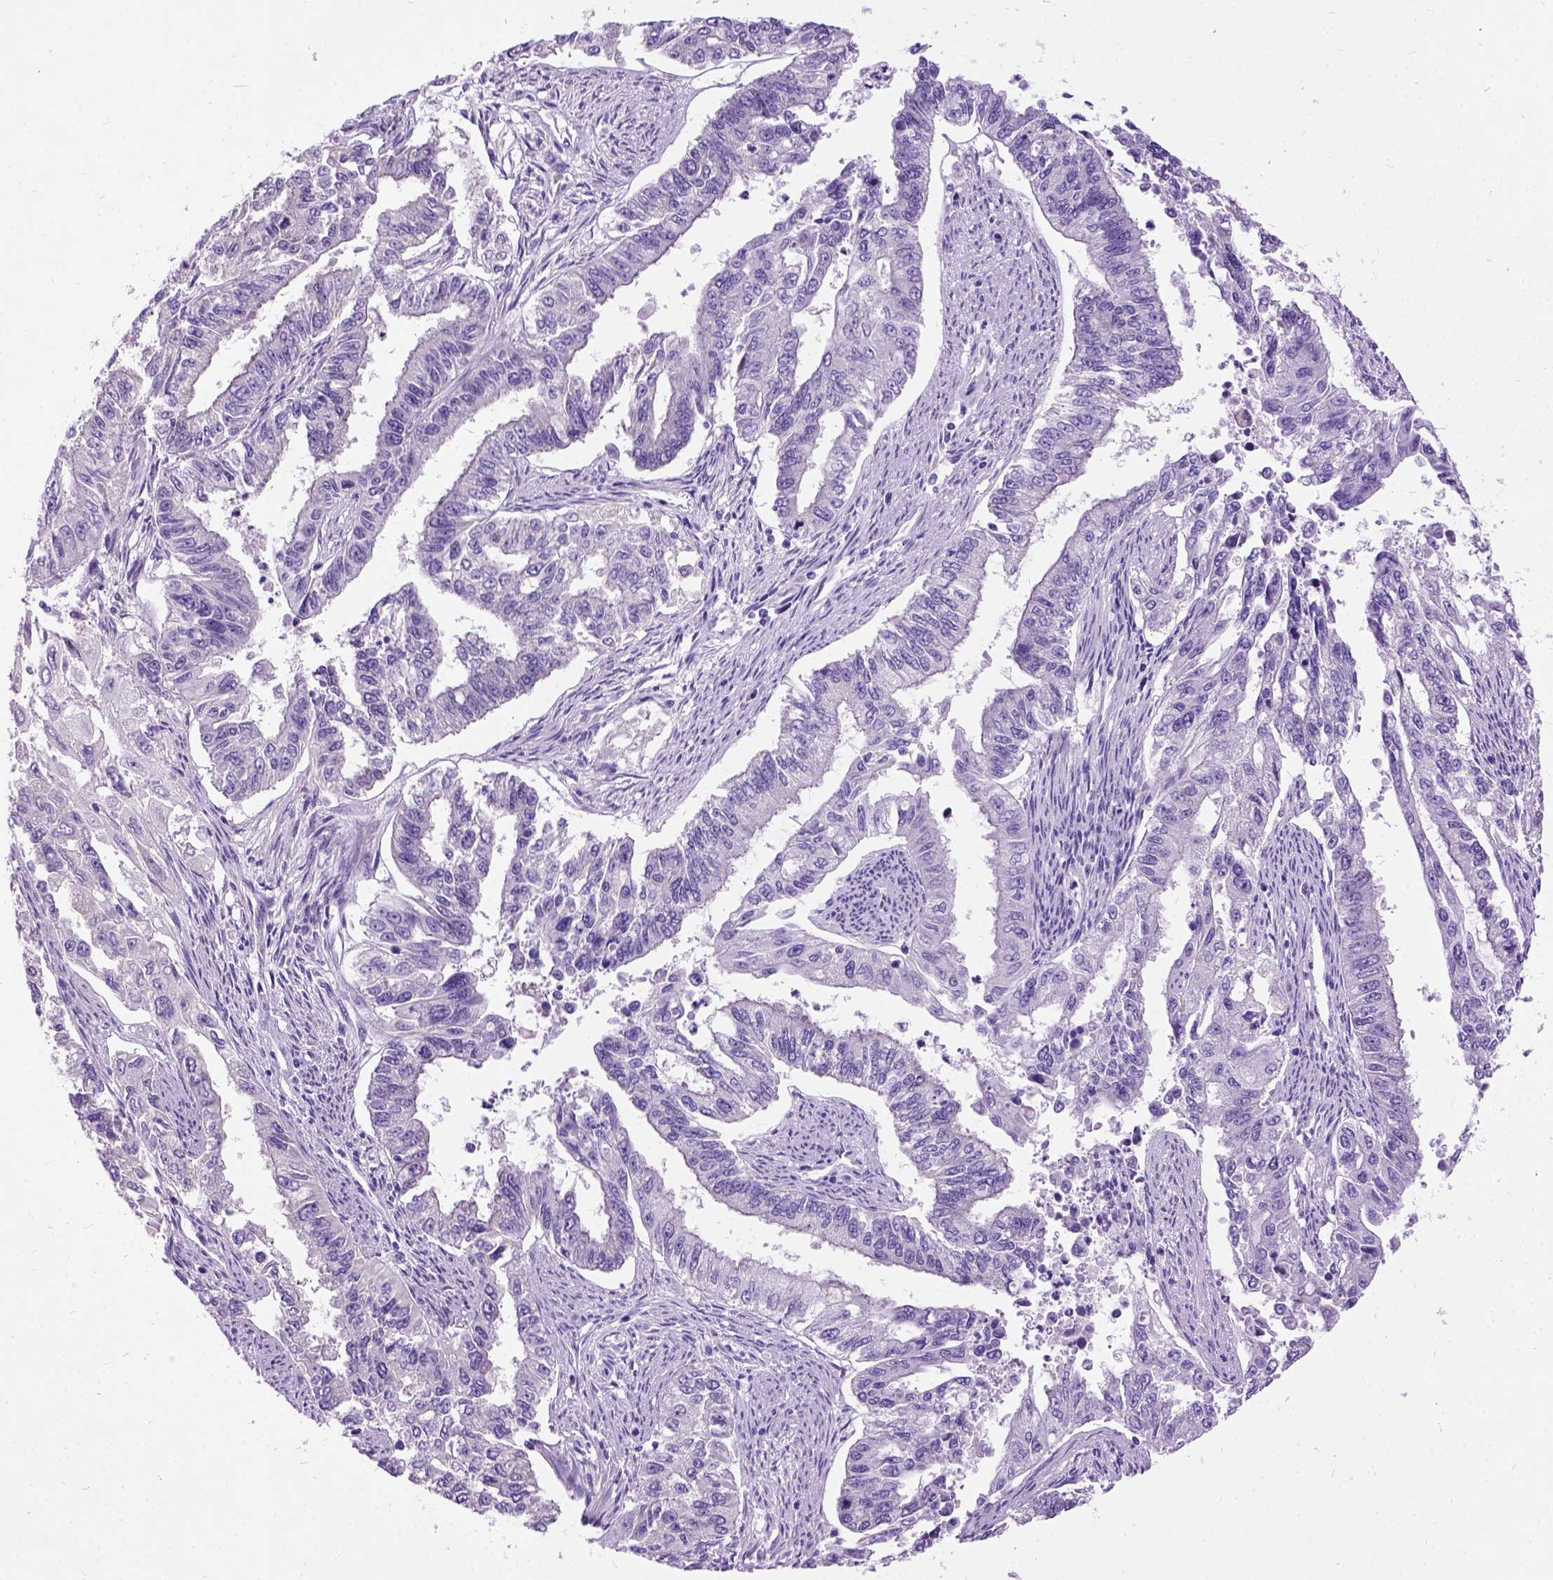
{"staining": {"intensity": "negative", "quantity": "none", "location": "none"}, "tissue": "endometrial cancer", "cell_type": "Tumor cells", "image_type": "cancer", "snomed": [{"axis": "morphology", "description": "Adenocarcinoma, NOS"}, {"axis": "topography", "description": "Uterus"}], "caption": "IHC of adenocarcinoma (endometrial) shows no staining in tumor cells. The staining is performed using DAB (3,3'-diaminobenzidine) brown chromogen with nuclei counter-stained in using hematoxylin.", "gene": "CFAP54", "patient": {"sex": "female", "age": 59}}